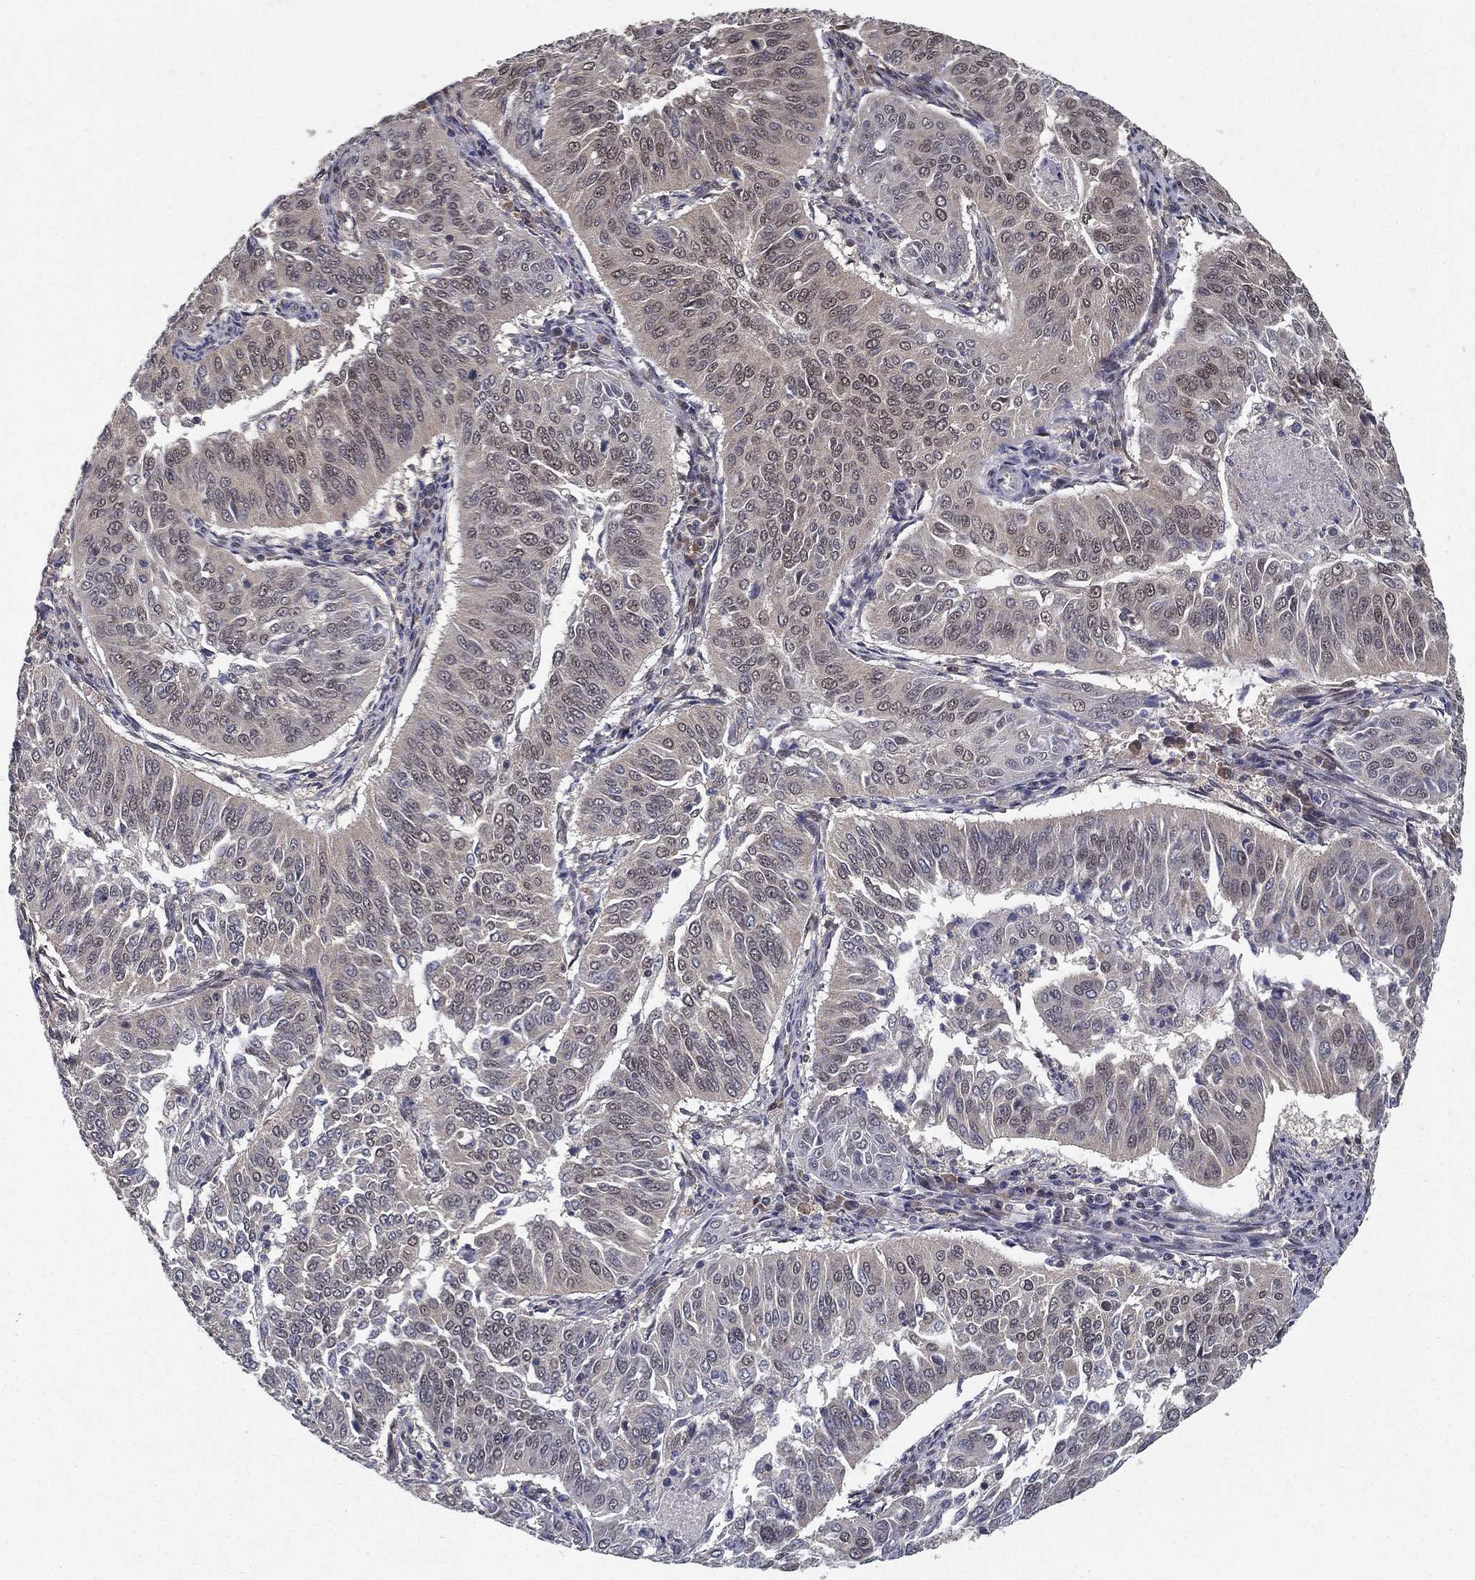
{"staining": {"intensity": "moderate", "quantity": "25%-75%", "location": "nuclear"}, "tissue": "cervical cancer", "cell_type": "Tumor cells", "image_type": "cancer", "snomed": [{"axis": "morphology", "description": "Normal tissue, NOS"}, {"axis": "morphology", "description": "Squamous cell carcinoma, NOS"}, {"axis": "topography", "description": "Cervix"}], "caption": "An image of cervical squamous cell carcinoma stained for a protein reveals moderate nuclear brown staining in tumor cells. (DAB IHC with brightfield microscopy, high magnification).", "gene": "CARM1", "patient": {"sex": "female", "age": 39}}